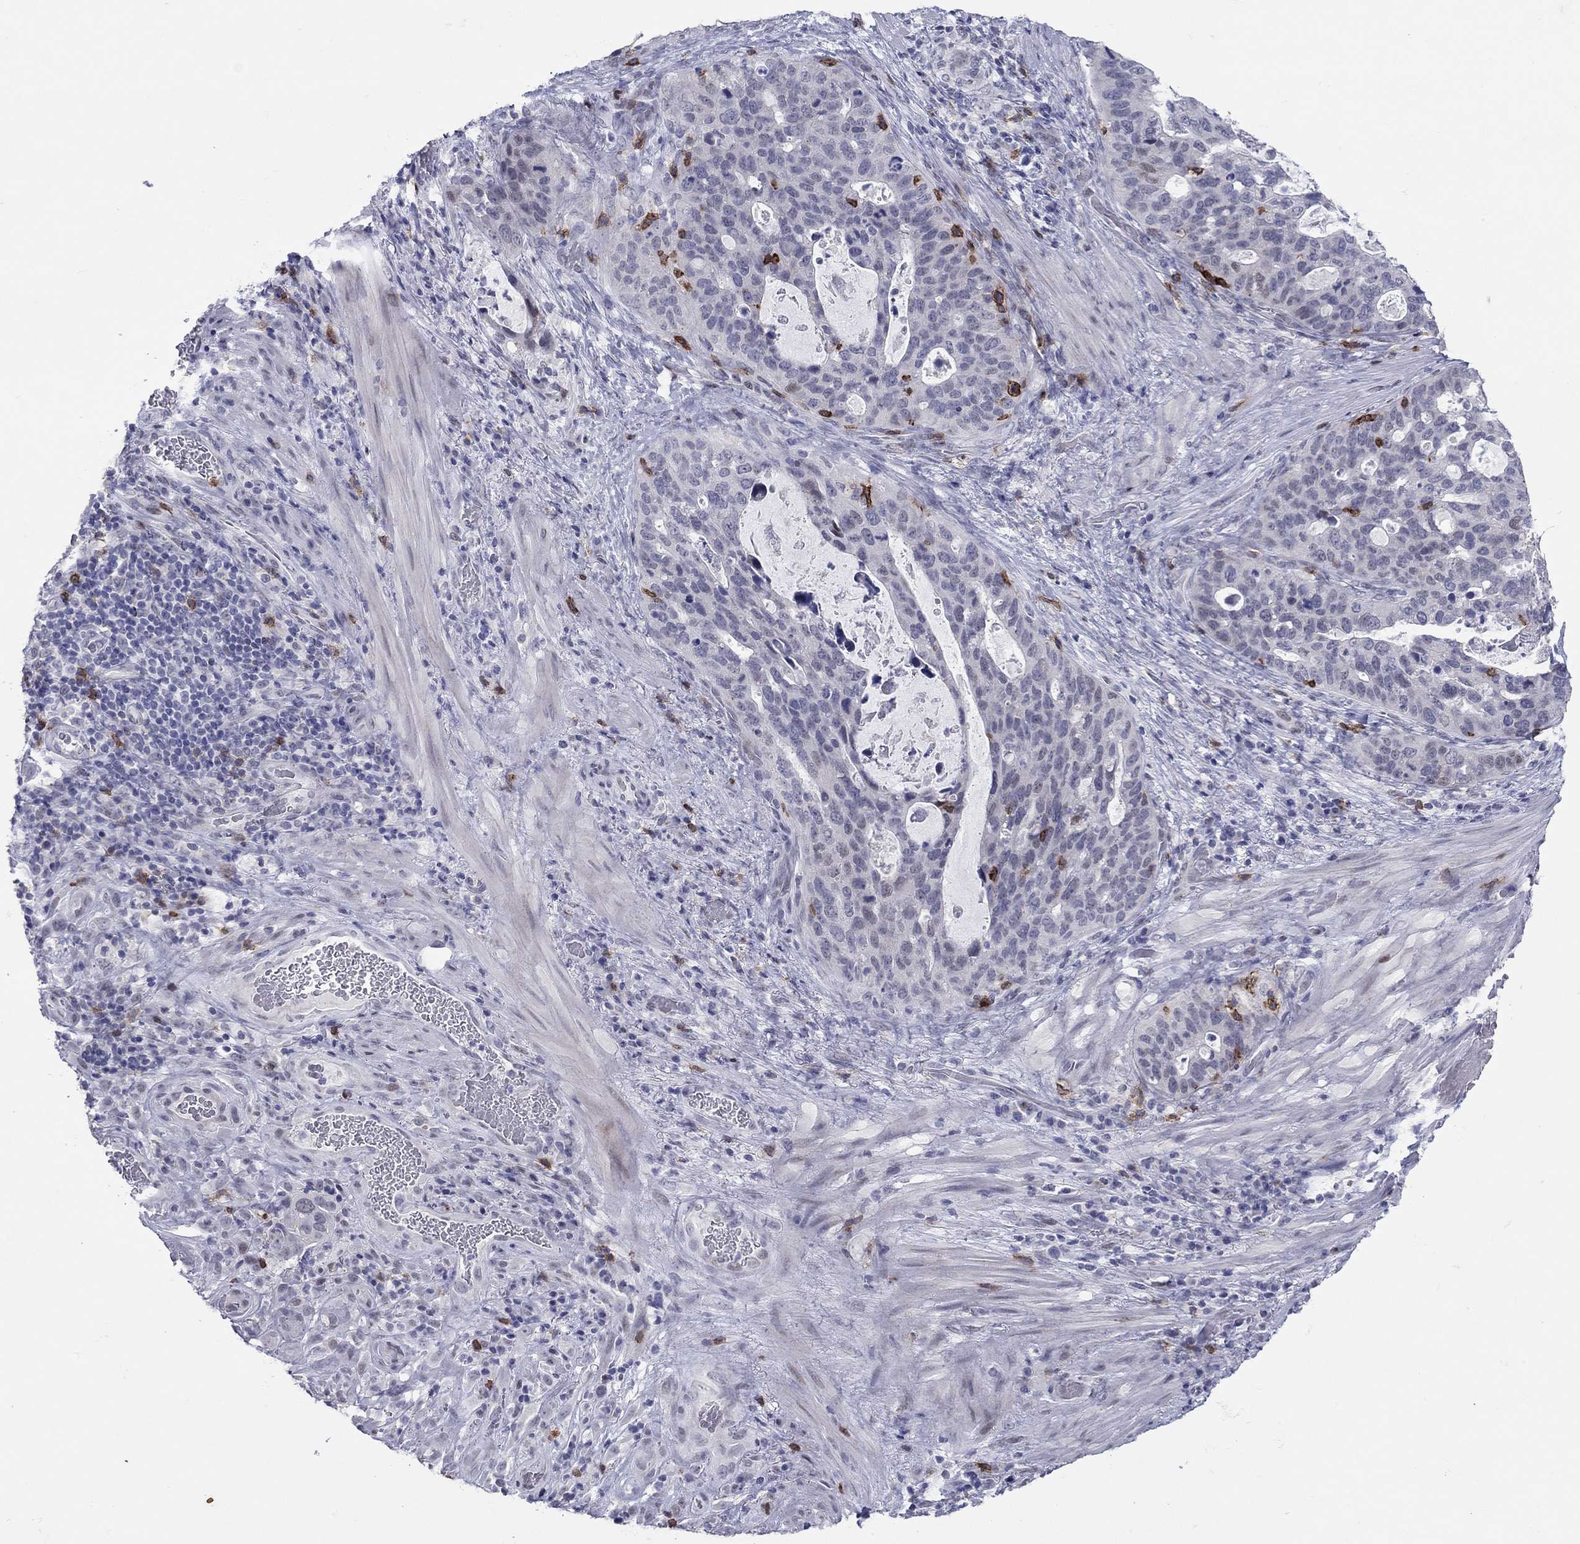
{"staining": {"intensity": "negative", "quantity": "none", "location": "none"}, "tissue": "stomach cancer", "cell_type": "Tumor cells", "image_type": "cancer", "snomed": [{"axis": "morphology", "description": "Adenocarcinoma, NOS"}, {"axis": "topography", "description": "Stomach"}], "caption": "The photomicrograph displays no significant positivity in tumor cells of stomach cancer.", "gene": "ITGAE", "patient": {"sex": "male", "age": 54}}